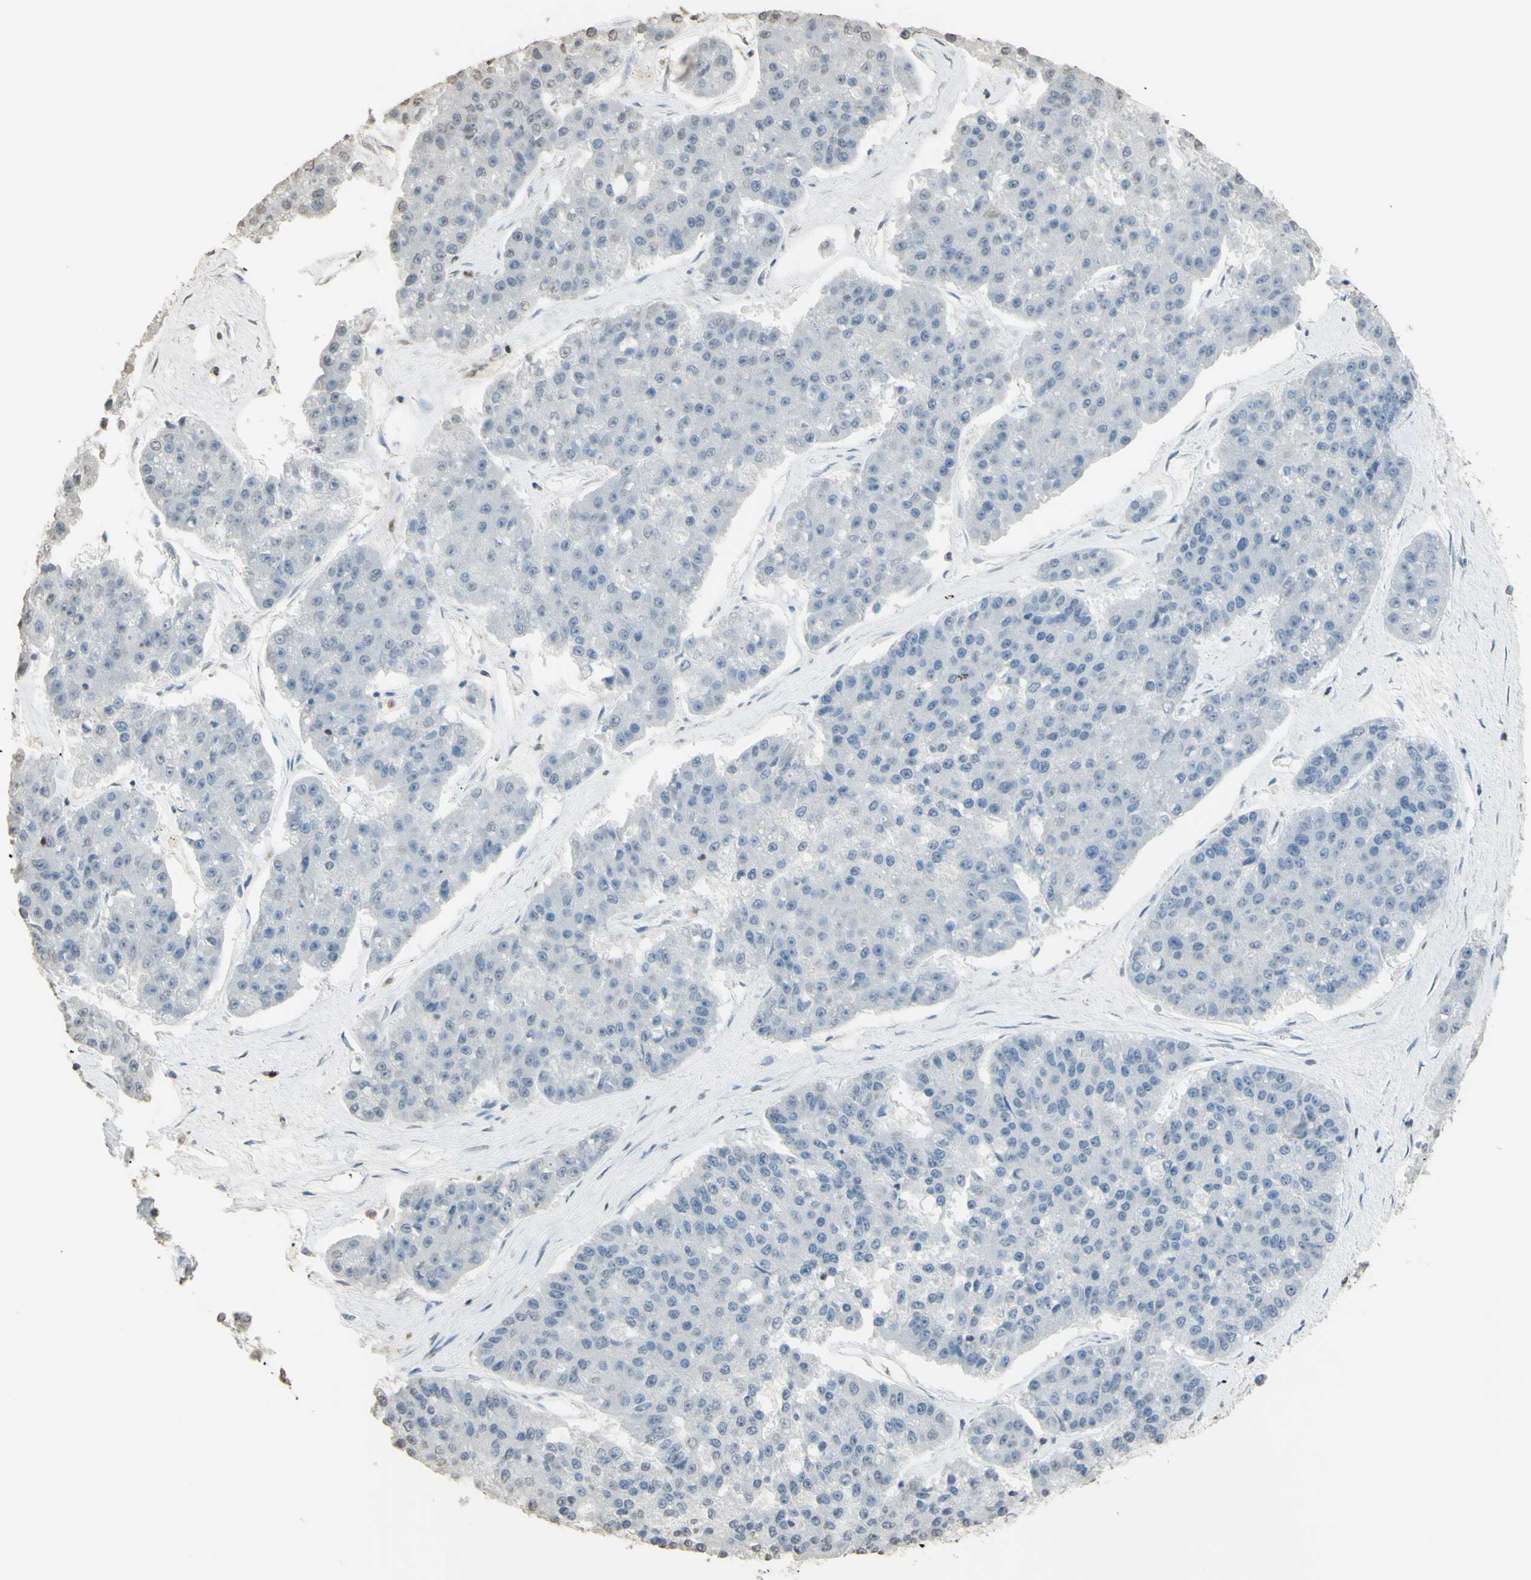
{"staining": {"intensity": "negative", "quantity": "none", "location": "none"}, "tissue": "pancreatic cancer", "cell_type": "Tumor cells", "image_type": "cancer", "snomed": [{"axis": "morphology", "description": "Adenocarcinoma, NOS"}, {"axis": "topography", "description": "Pancreas"}], "caption": "Immunohistochemistry (IHC) image of adenocarcinoma (pancreatic) stained for a protein (brown), which exhibits no staining in tumor cells.", "gene": "PSTPIP1", "patient": {"sex": "male", "age": 50}}